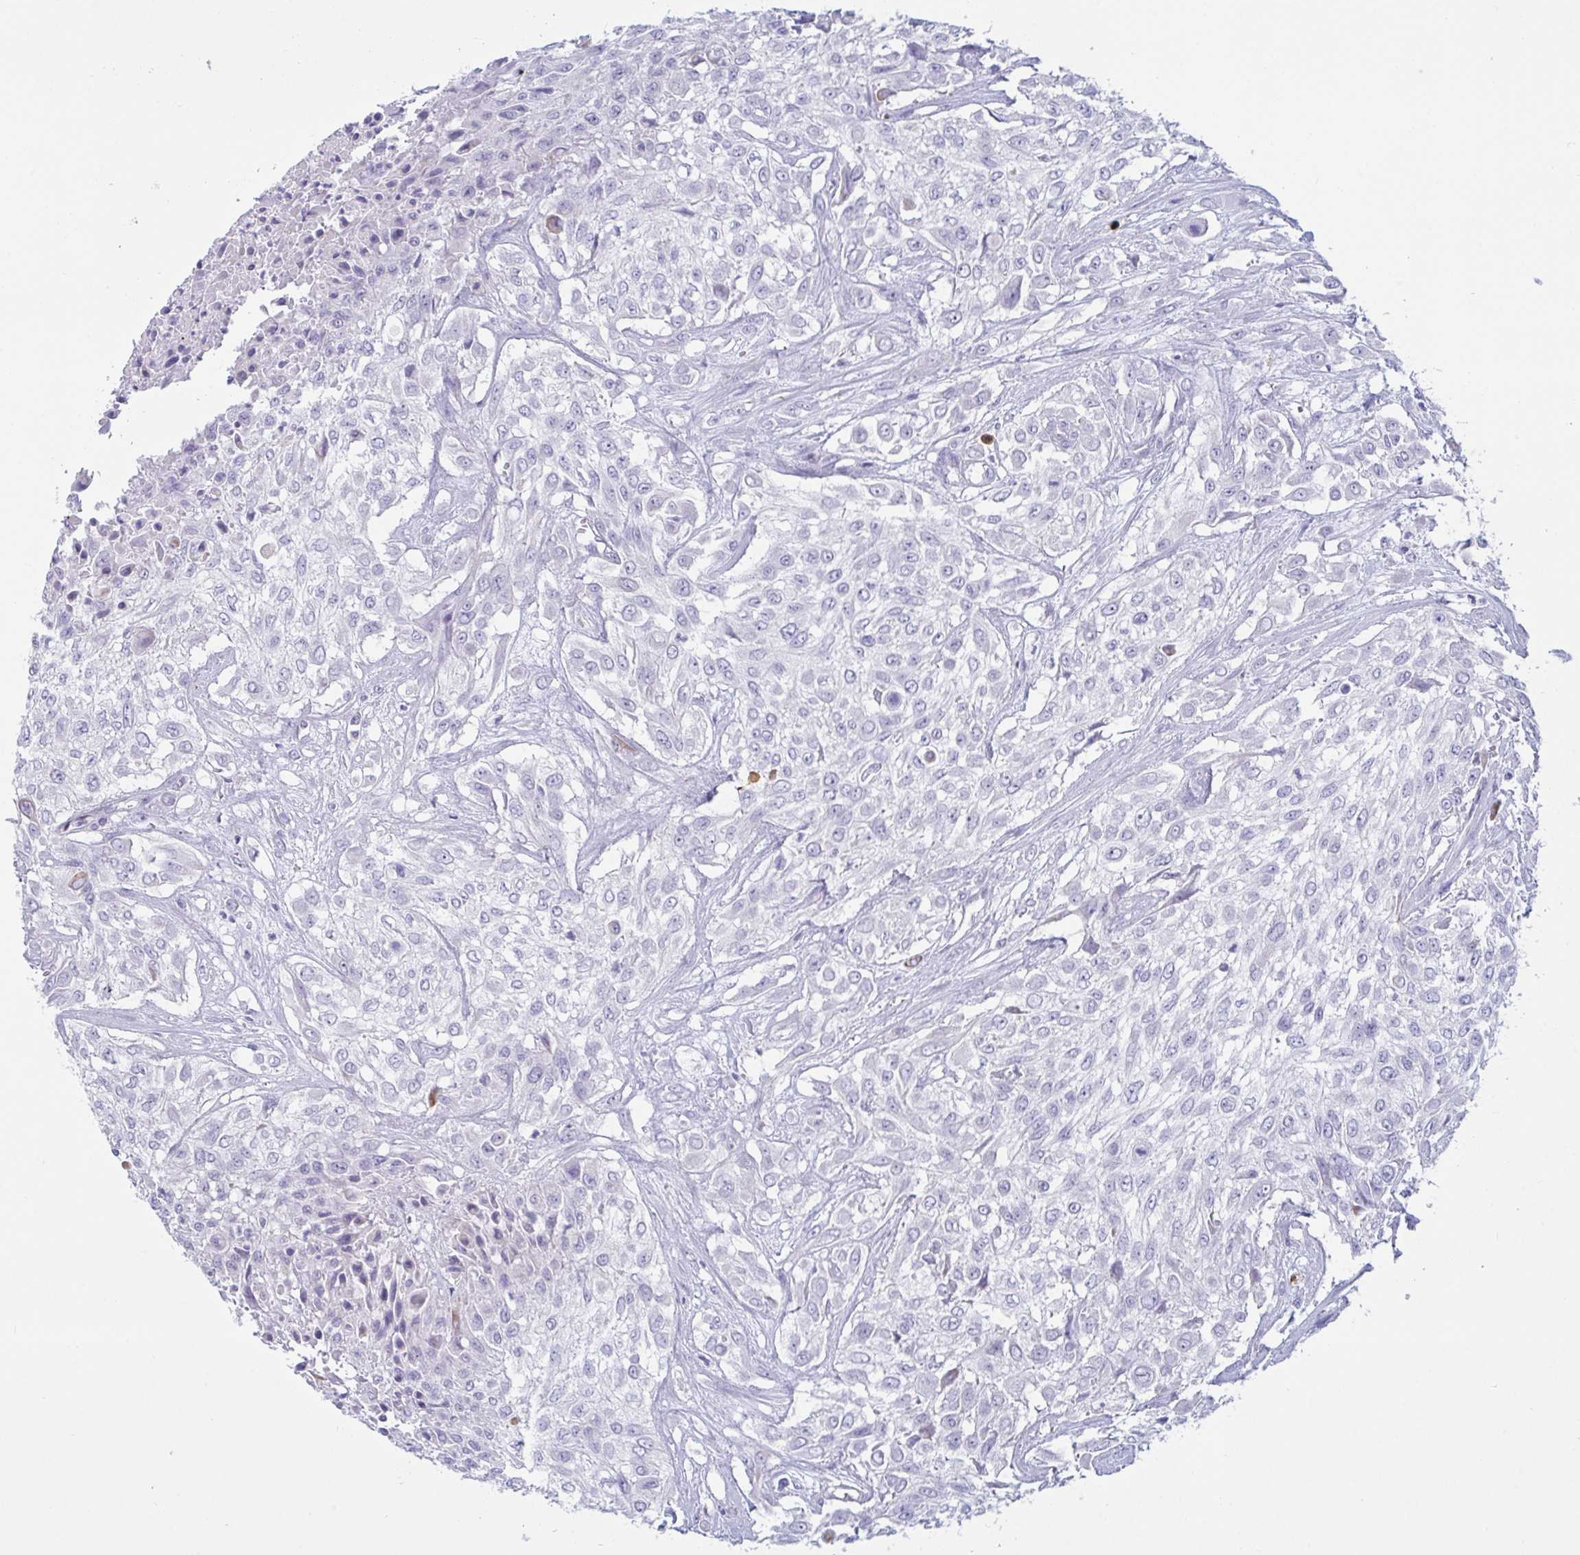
{"staining": {"intensity": "negative", "quantity": "none", "location": "none"}, "tissue": "urothelial cancer", "cell_type": "Tumor cells", "image_type": "cancer", "snomed": [{"axis": "morphology", "description": "Urothelial carcinoma, High grade"}, {"axis": "topography", "description": "Urinary bladder"}], "caption": "The photomicrograph shows no significant staining in tumor cells of high-grade urothelial carcinoma. (DAB immunohistochemistry (IHC) with hematoxylin counter stain).", "gene": "TAS2R38", "patient": {"sex": "male", "age": 57}}